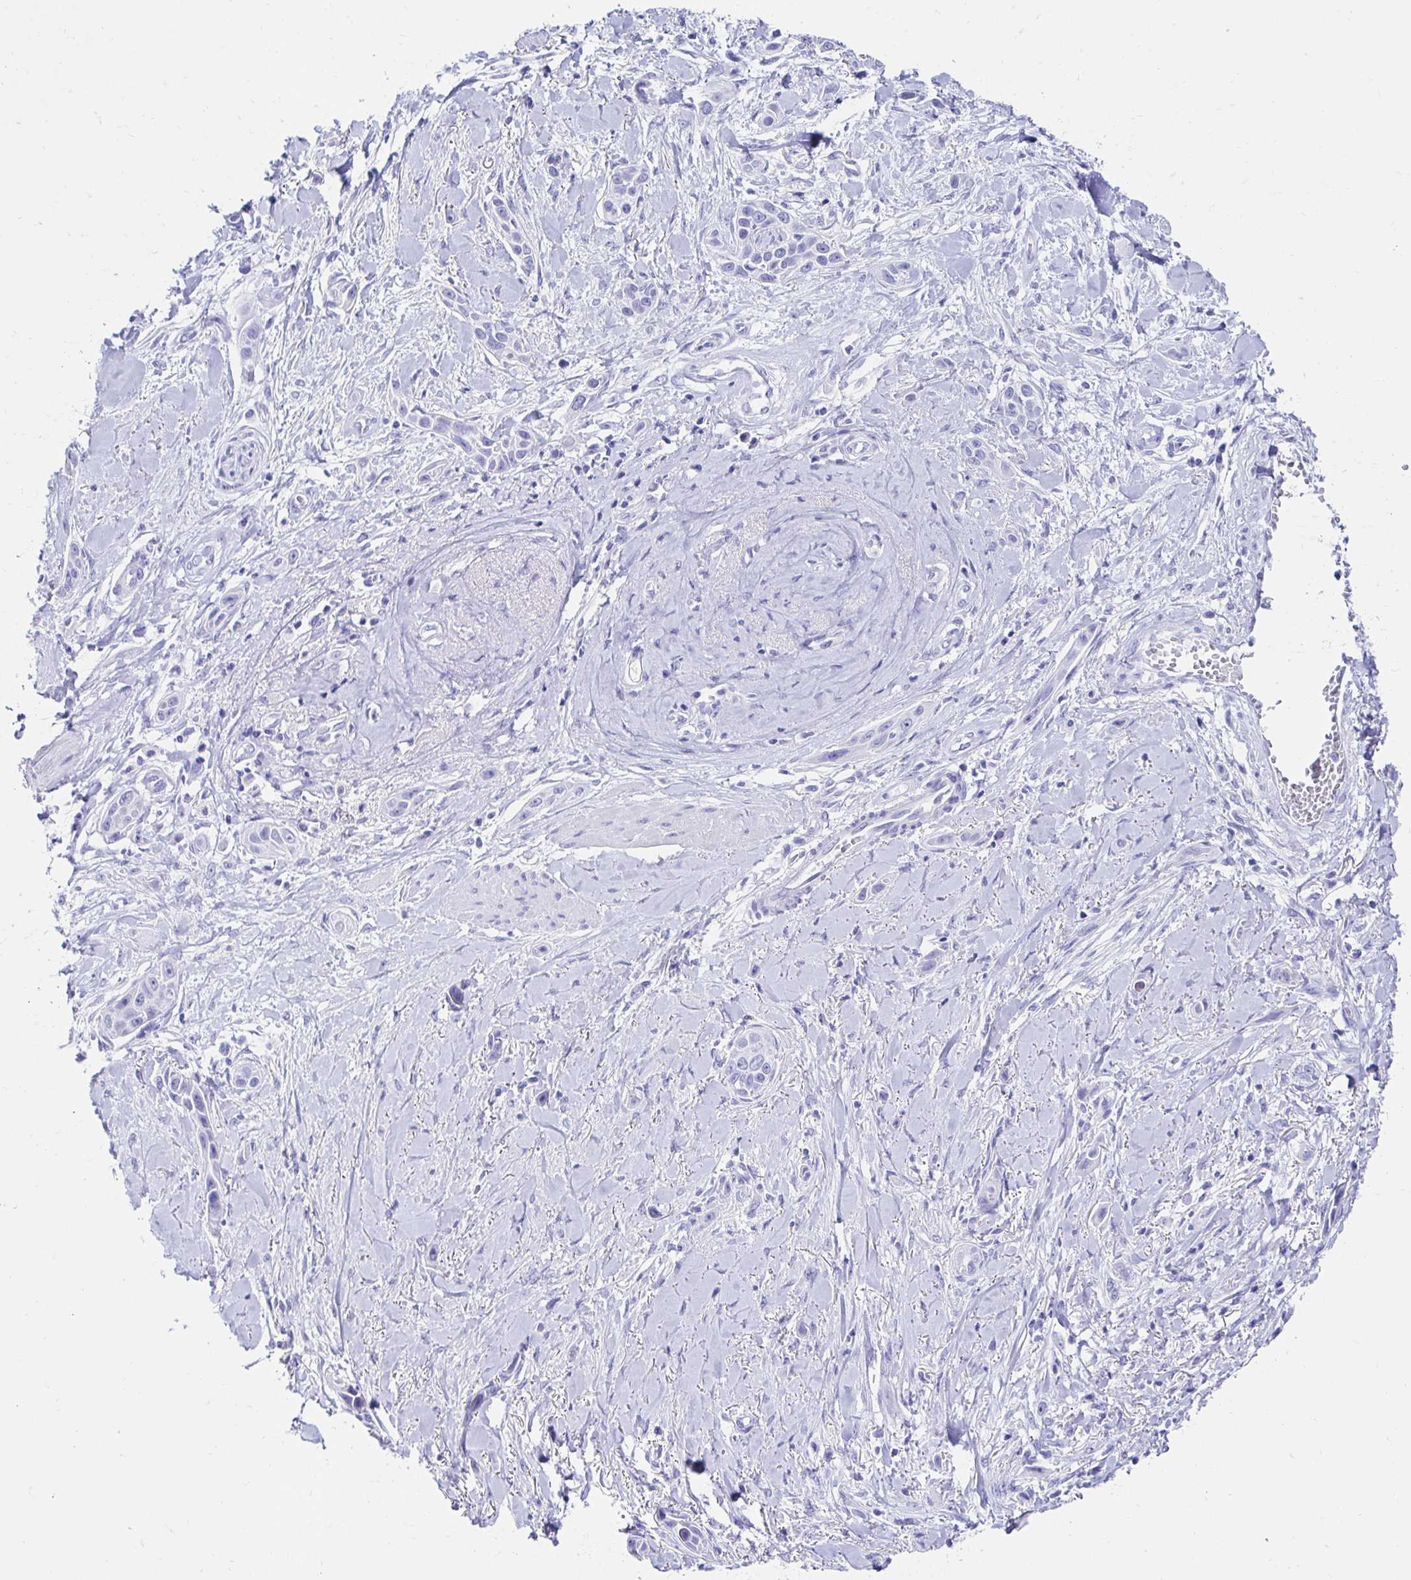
{"staining": {"intensity": "negative", "quantity": "none", "location": "none"}, "tissue": "skin cancer", "cell_type": "Tumor cells", "image_type": "cancer", "snomed": [{"axis": "morphology", "description": "Squamous cell carcinoma, NOS"}, {"axis": "topography", "description": "Skin"}], "caption": "Tumor cells show no significant staining in skin cancer (squamous cell carcinoma).", "gene": "CA9", "patient": {"sex": "female", "age": 69}}